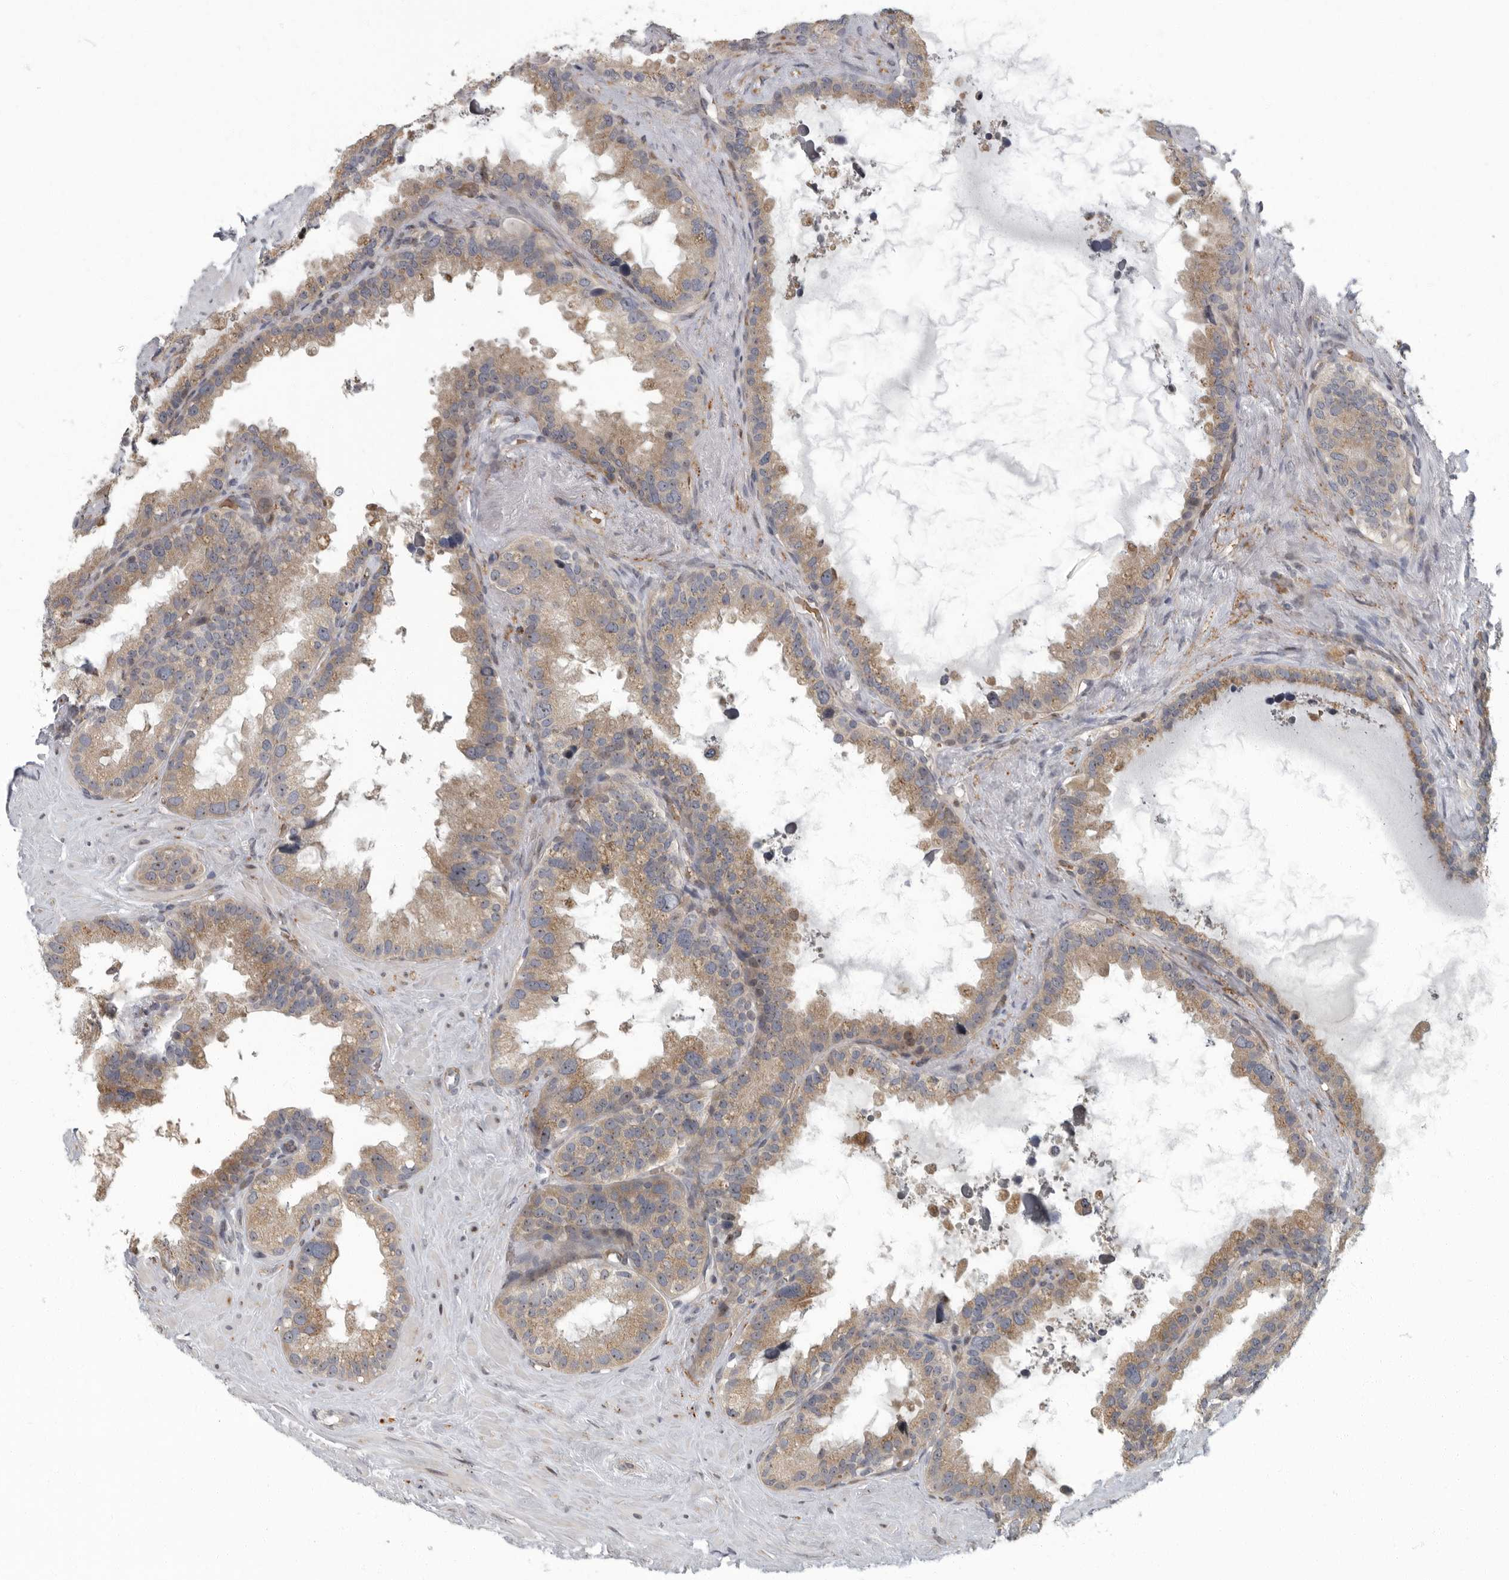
{"staining": {"intensity": "moderate", "quantity": ">75%", "location": "cytoplasmic/membranous,nuclear"}, "tissue": "seminal vesicle", "cell_type": "Glandular cells", "image_type": "normal", "snomed": [{"axis": "morphology", "description": "Normal tissue, NOS"}, {"axis": "topography", "description": "Seminal veicle"}], "caption": "Seminal vesicle stained with a brown dye displays moderate cytoplasmic/membranous,nuclear positive expression in about >75% of glandular cells.", "gene": "PDCD11", "patient": {"sex": "male", "age": 80}}